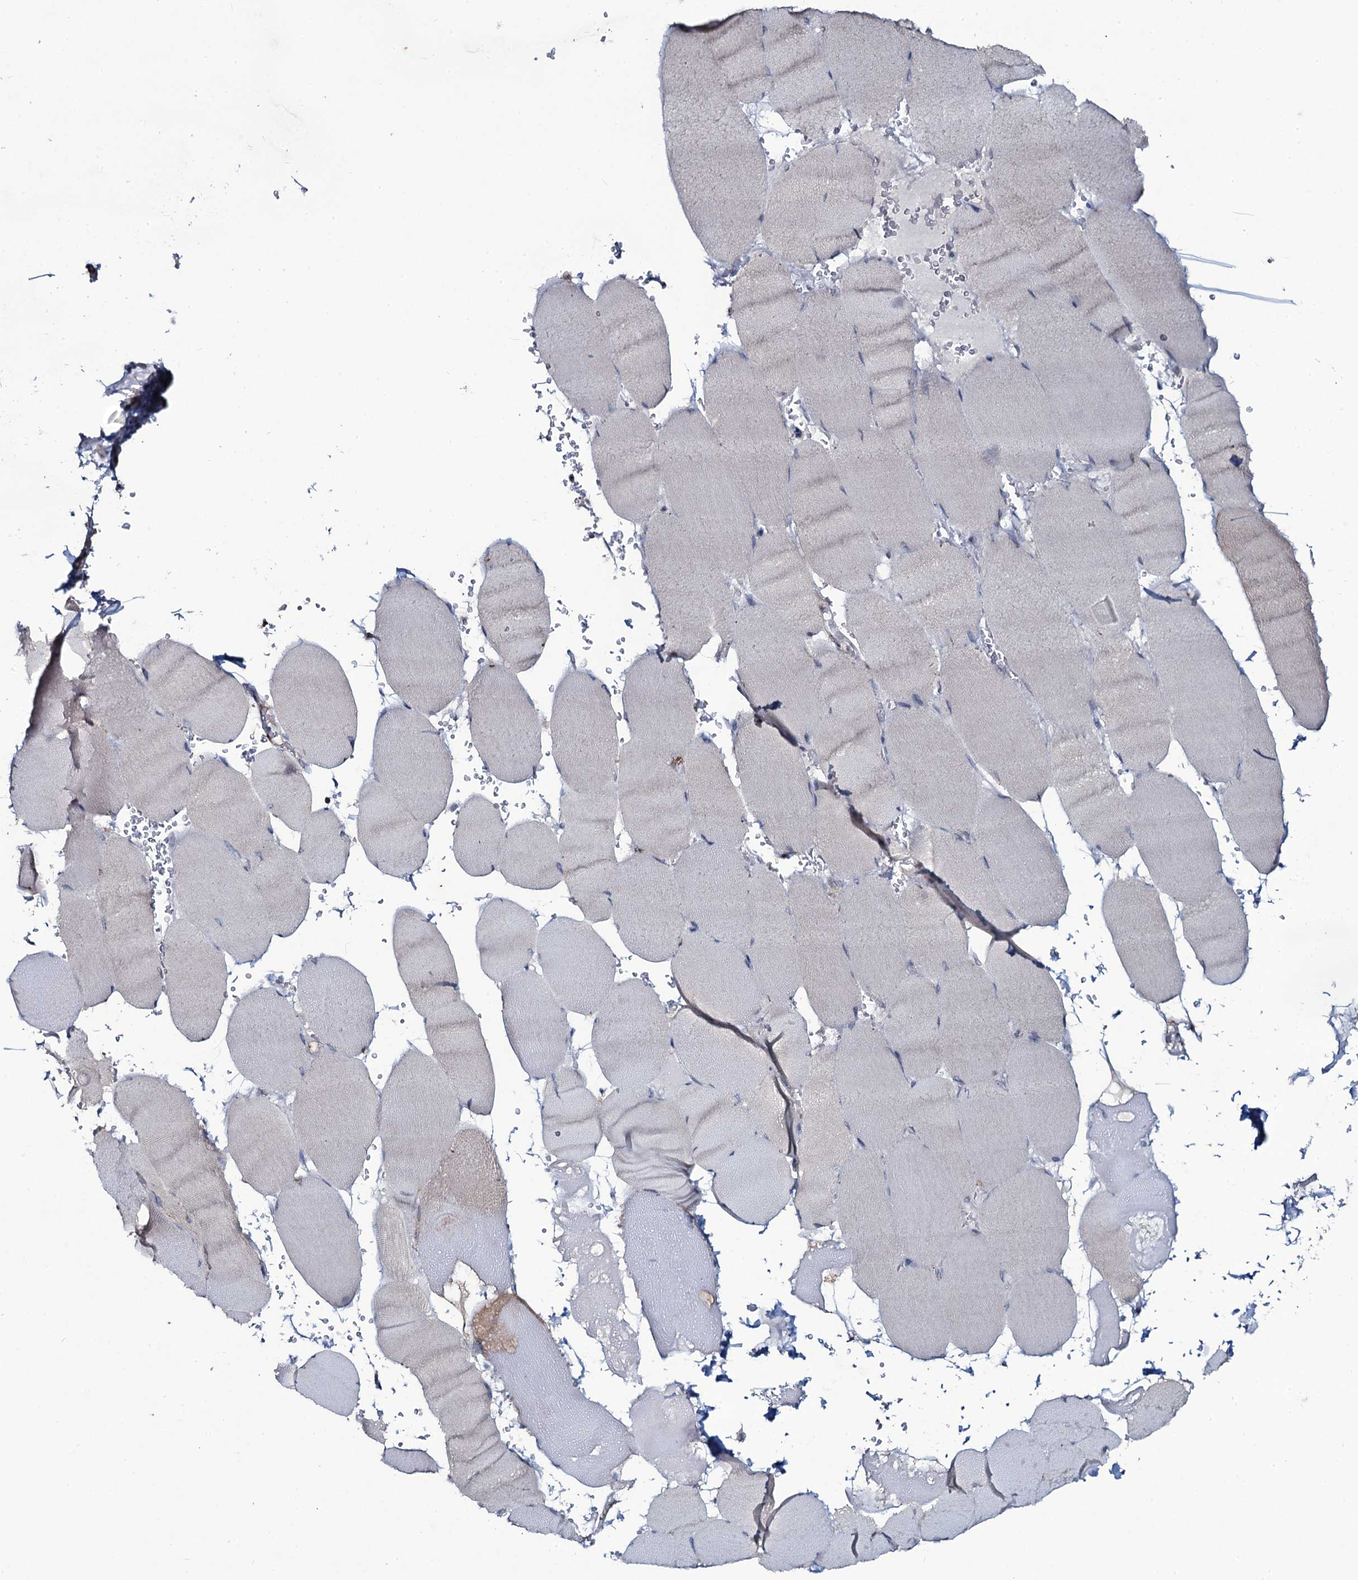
{"staining": {"intensity": "negative", "quantity": "none", "location": "none"}, "tissue": "skeletal muscle", "cell_type": "Myocytes", "image_type": "normal", "snomed": [{"axis": "morphology", "description": "Normal tissue, NOS"}, {"axis": "topography", "description": "Skeletal muscle"}, {"axis": "topography", "description": "Head-Neck"}], "caption": "DAB (3,3'-diaminobenzidine) immunohistochemical staining of unremarkable human skeletal muscle demonstrates no significant positivity in myocytes.", "gene": "SNAP23", "patient": {"sex": "male", "age": 66}}